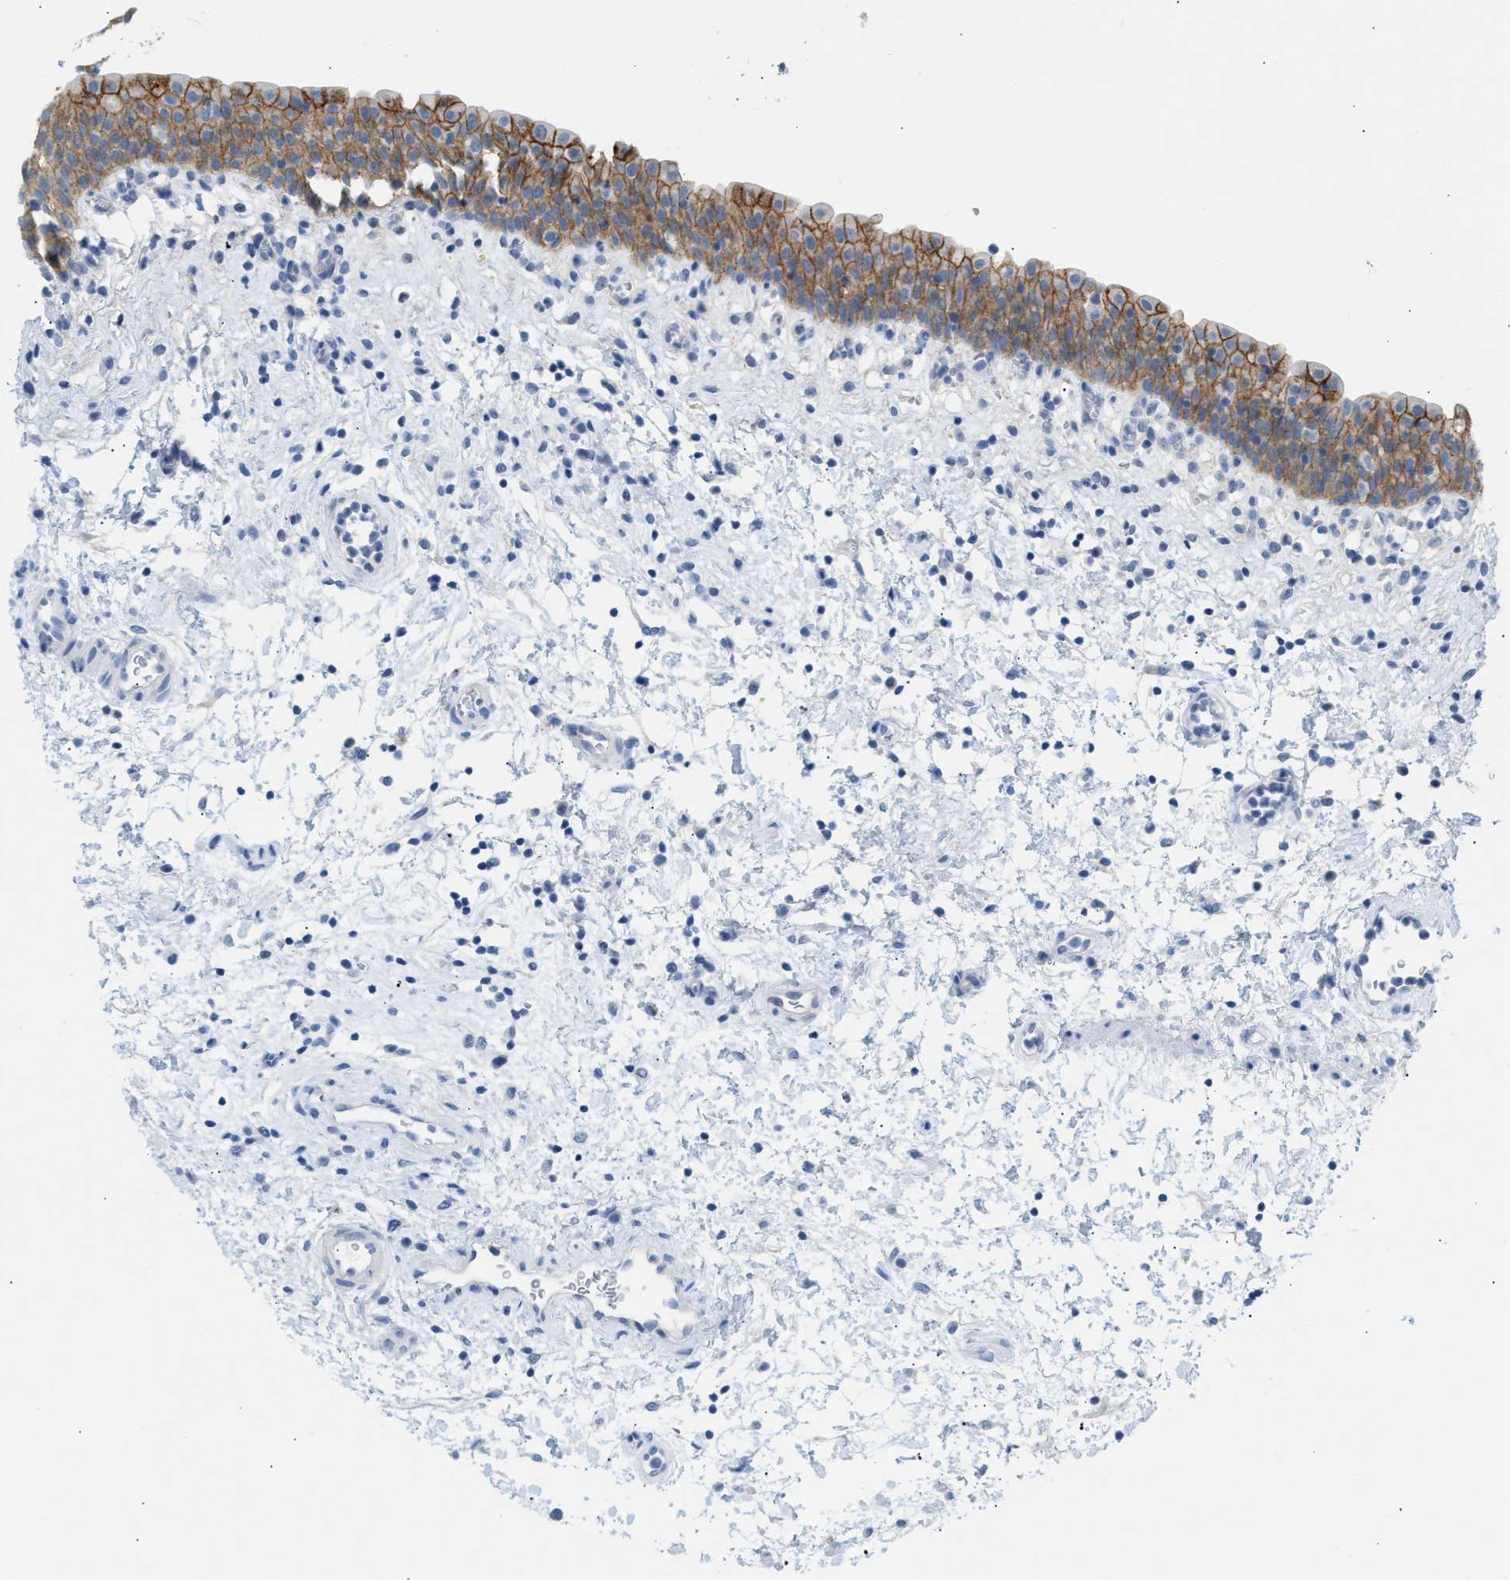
{"staining": {"intensity": "moderate", "quantity": ">75%", "location": "cytoplasmic/membranous"}, "tissue": "urinary bladder", "cell_type": "Urothelial cells", "image_type": "normal", "snomed": [{"axis": "morphology", "description": "Normal tissue, NOS"}, {"axis": "topography", "description": "Urinary bladder"}], "caption": "Immunohistochemical staining of unremarkable urinary bladder exhibits medium levels of moderate cytoplasmic/membranous expression in about >75% of urothelial cells.", "gene": "ERBB2", "patient": {"sex": "male", "age": 37}}